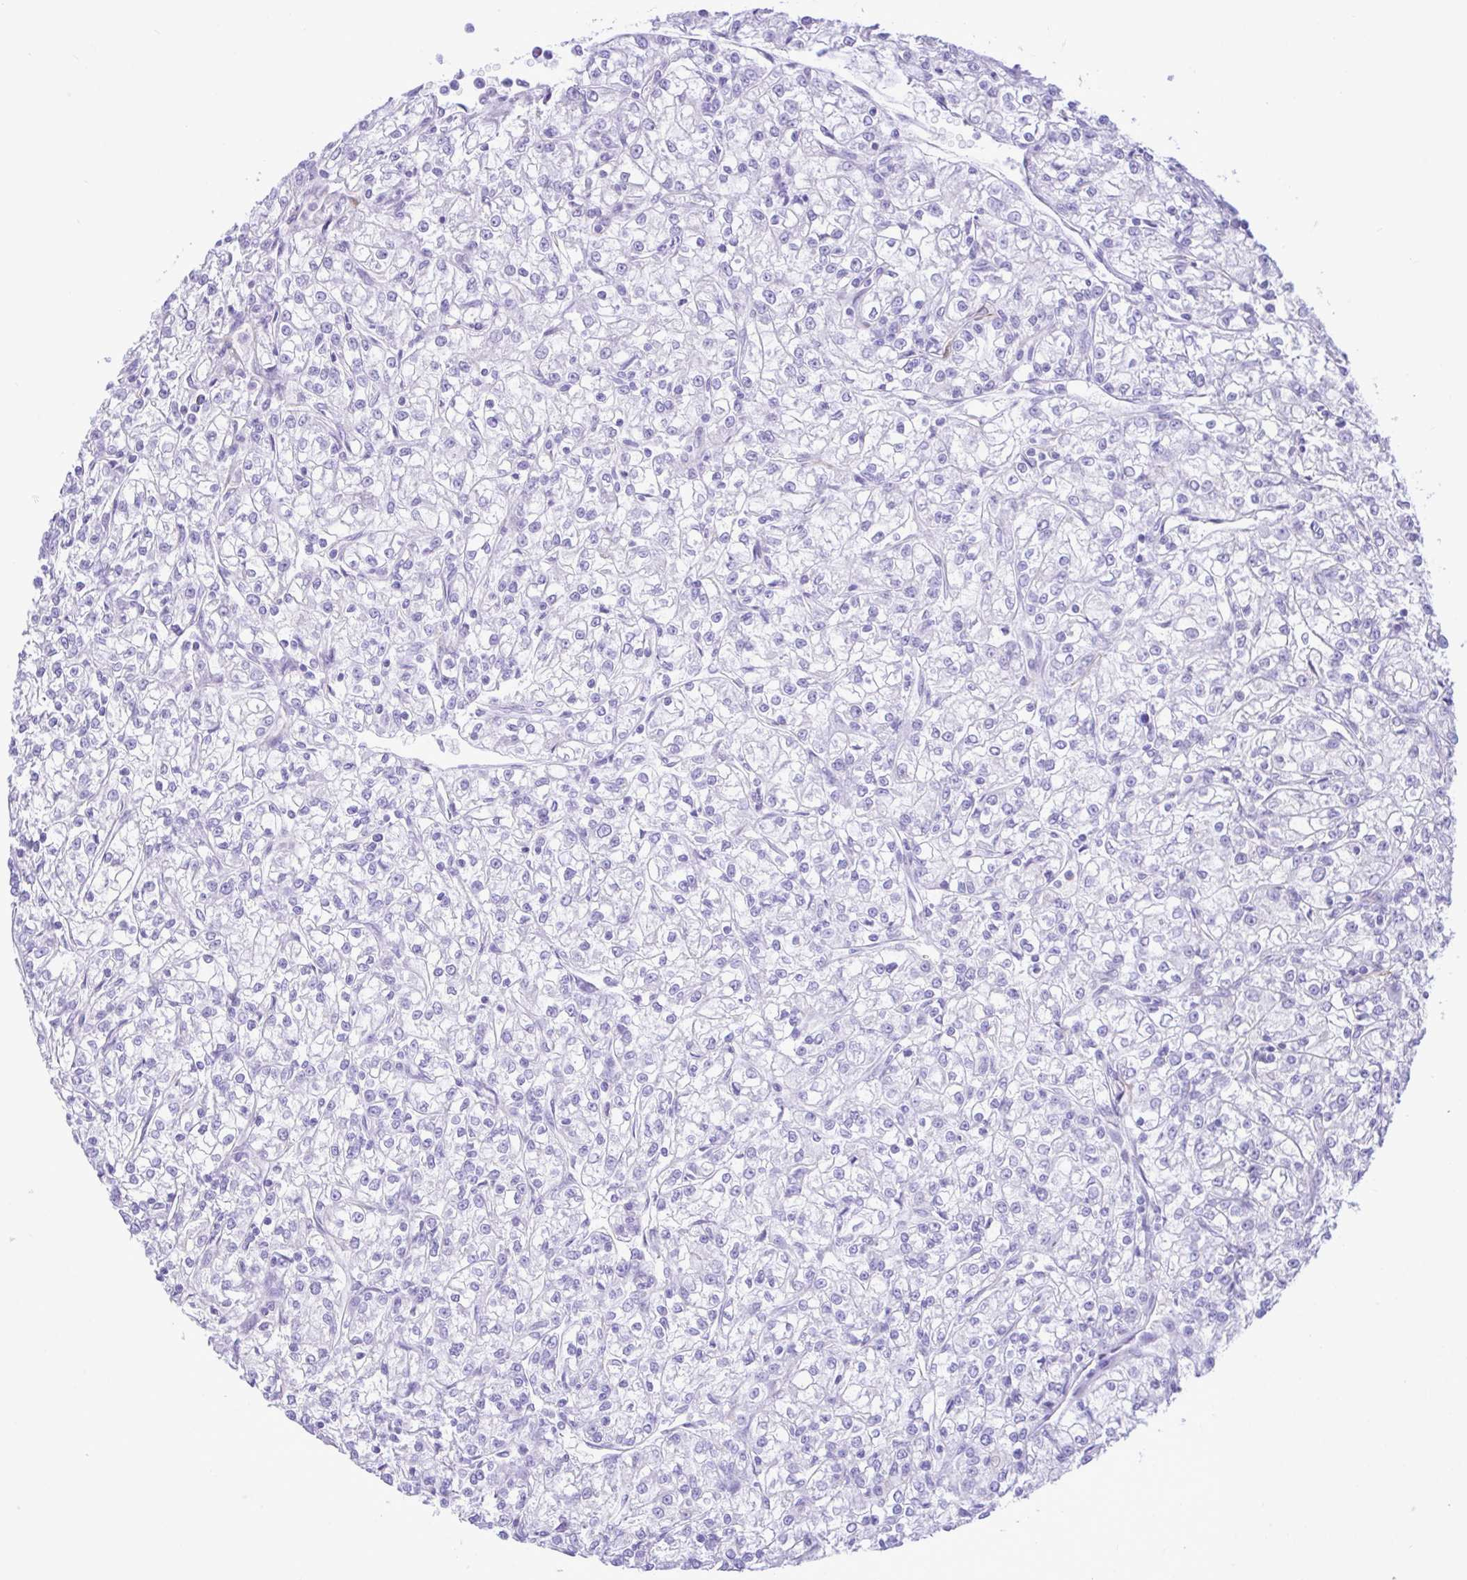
{"staining": {"intensity": "negative", "quantity": "none", "location": "none"}, "tissue": "renal cancer", "cell_type": "Tumor cells", "image_type": "cancer", "snomed": [{"axis": "morphology", "description": "Adenocarcinoma, NOS"}, {"axis": "topography", "description": "Kidney"}], "caption": "Tumor cells show no significant protein staining in renal cancer.", "gene": "ZNF101", "patient": {"sex": "female", "age": 59}}